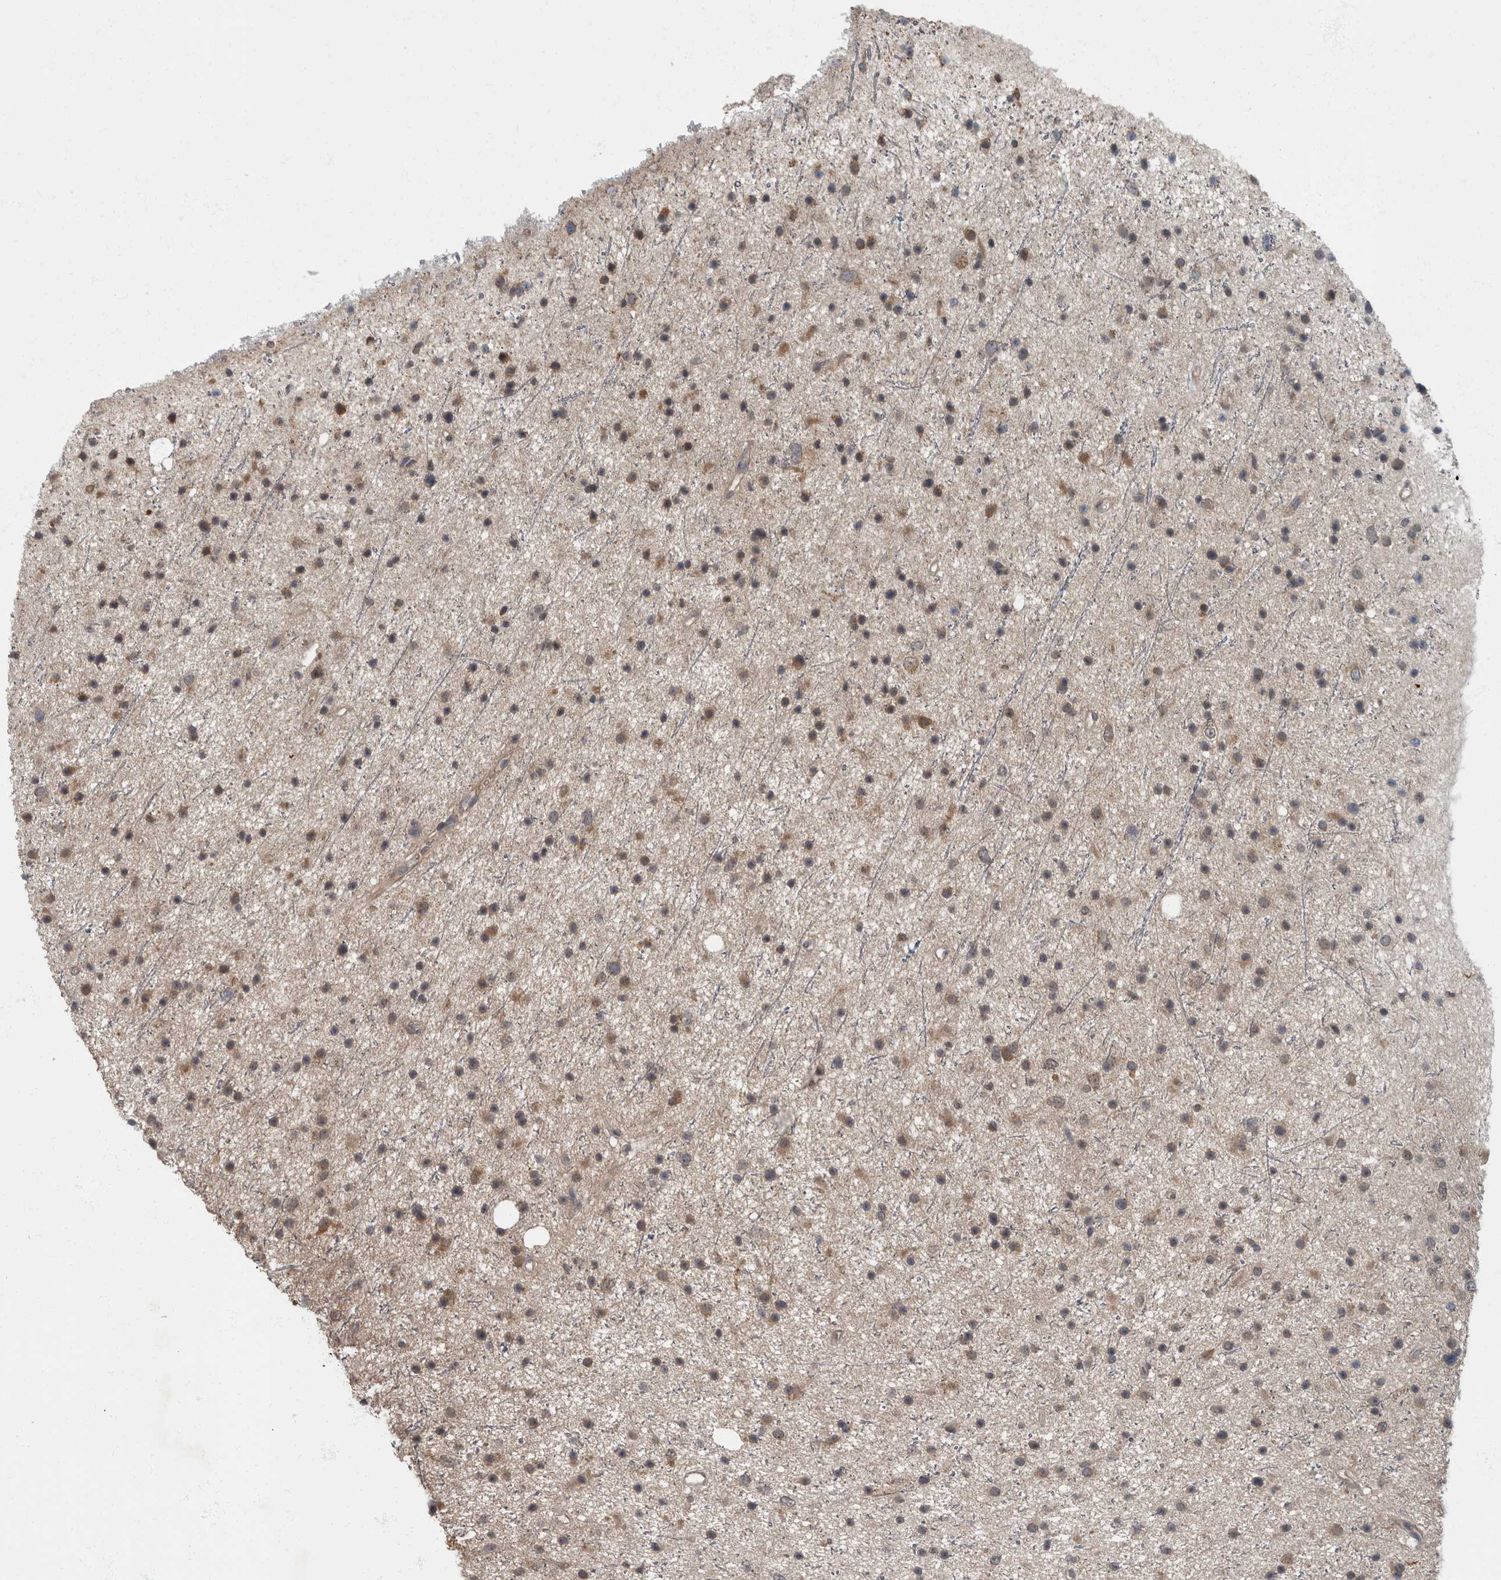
{"staining": {"intensity": "weak", "quantity": "25%-75%", "location": "cytoplasmic/membranous"}, "tissue": "glioma", "cell_type": "Tumor cells", "image_type": "cancer", "snomed": [{"axis": "morphology", "description": "Glioma, malignant, Low grade"}, {"axis": "topography", "description": "Cerebral cortex"}], "caption": "Glioma tissue demonstrates weak cytoplasmic/membranous positivity in approximately 25%-75% of tumor cells, visualized by immunohistochemistry.", "gene": "RABGGTB", "patient": {"sex": "female", "age": 39}}